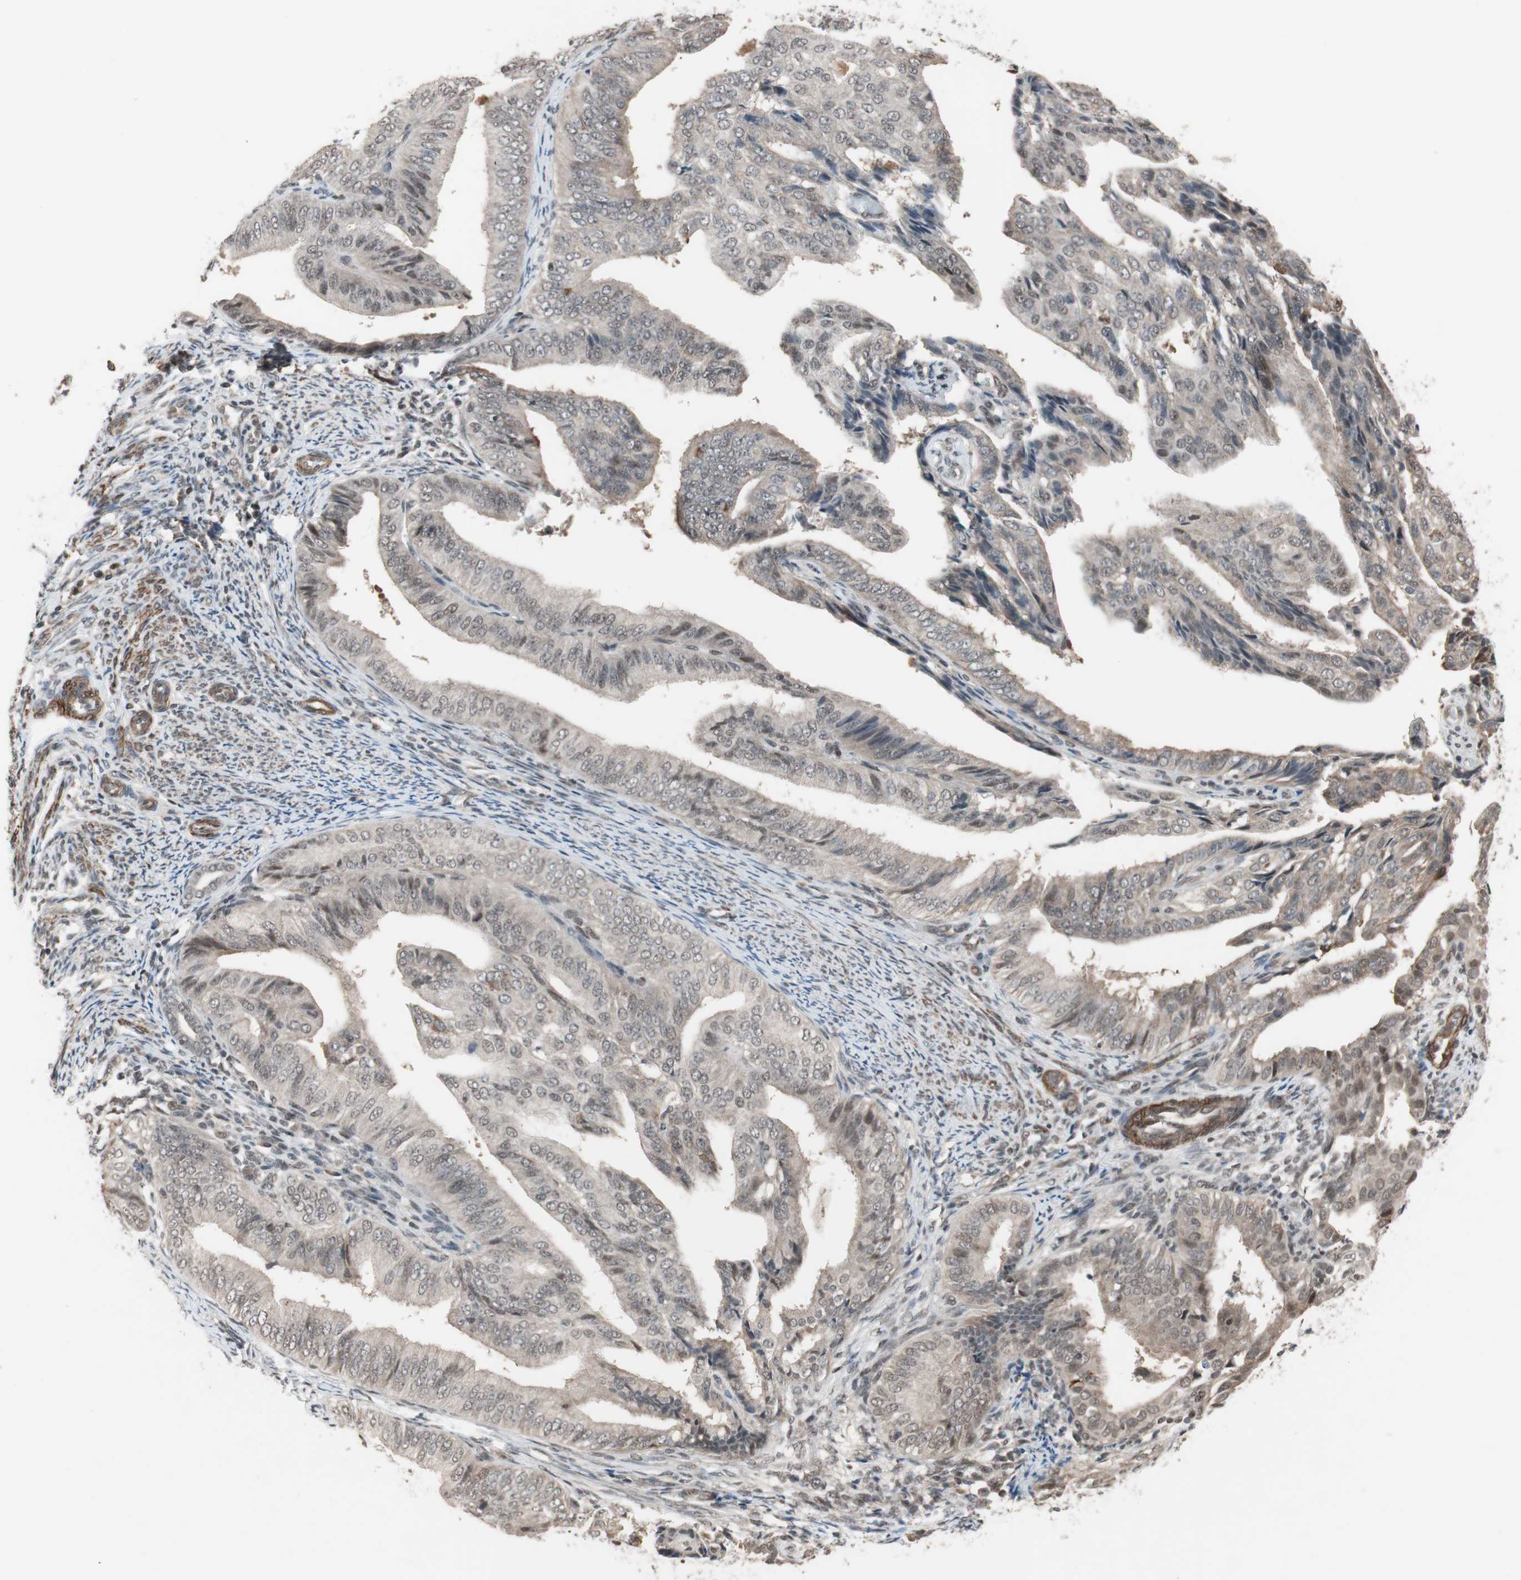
{"staining": {"intensity": "weak", "quantity": "<25%", "location": "cytoplasmic/membranous"}, "tissue": "endometrial cancer", "cell_type": "Tumor cells", "image_type": "cancer", "snomed": [{"axis": "morphology", "description": "Adenocarcinoma, NOS"}, {"axis": "topography", "description": "Endometrium"}], "caption": "Image shows no protein expression in tumor cells of endometrial cancer tissue. (DAB (3,3'-diaminobenzidine) IHC visualized using brightfield microscopy, high magnification).", "gene": "DRAP1", "patient": {"sex": "female", "age": 58}}